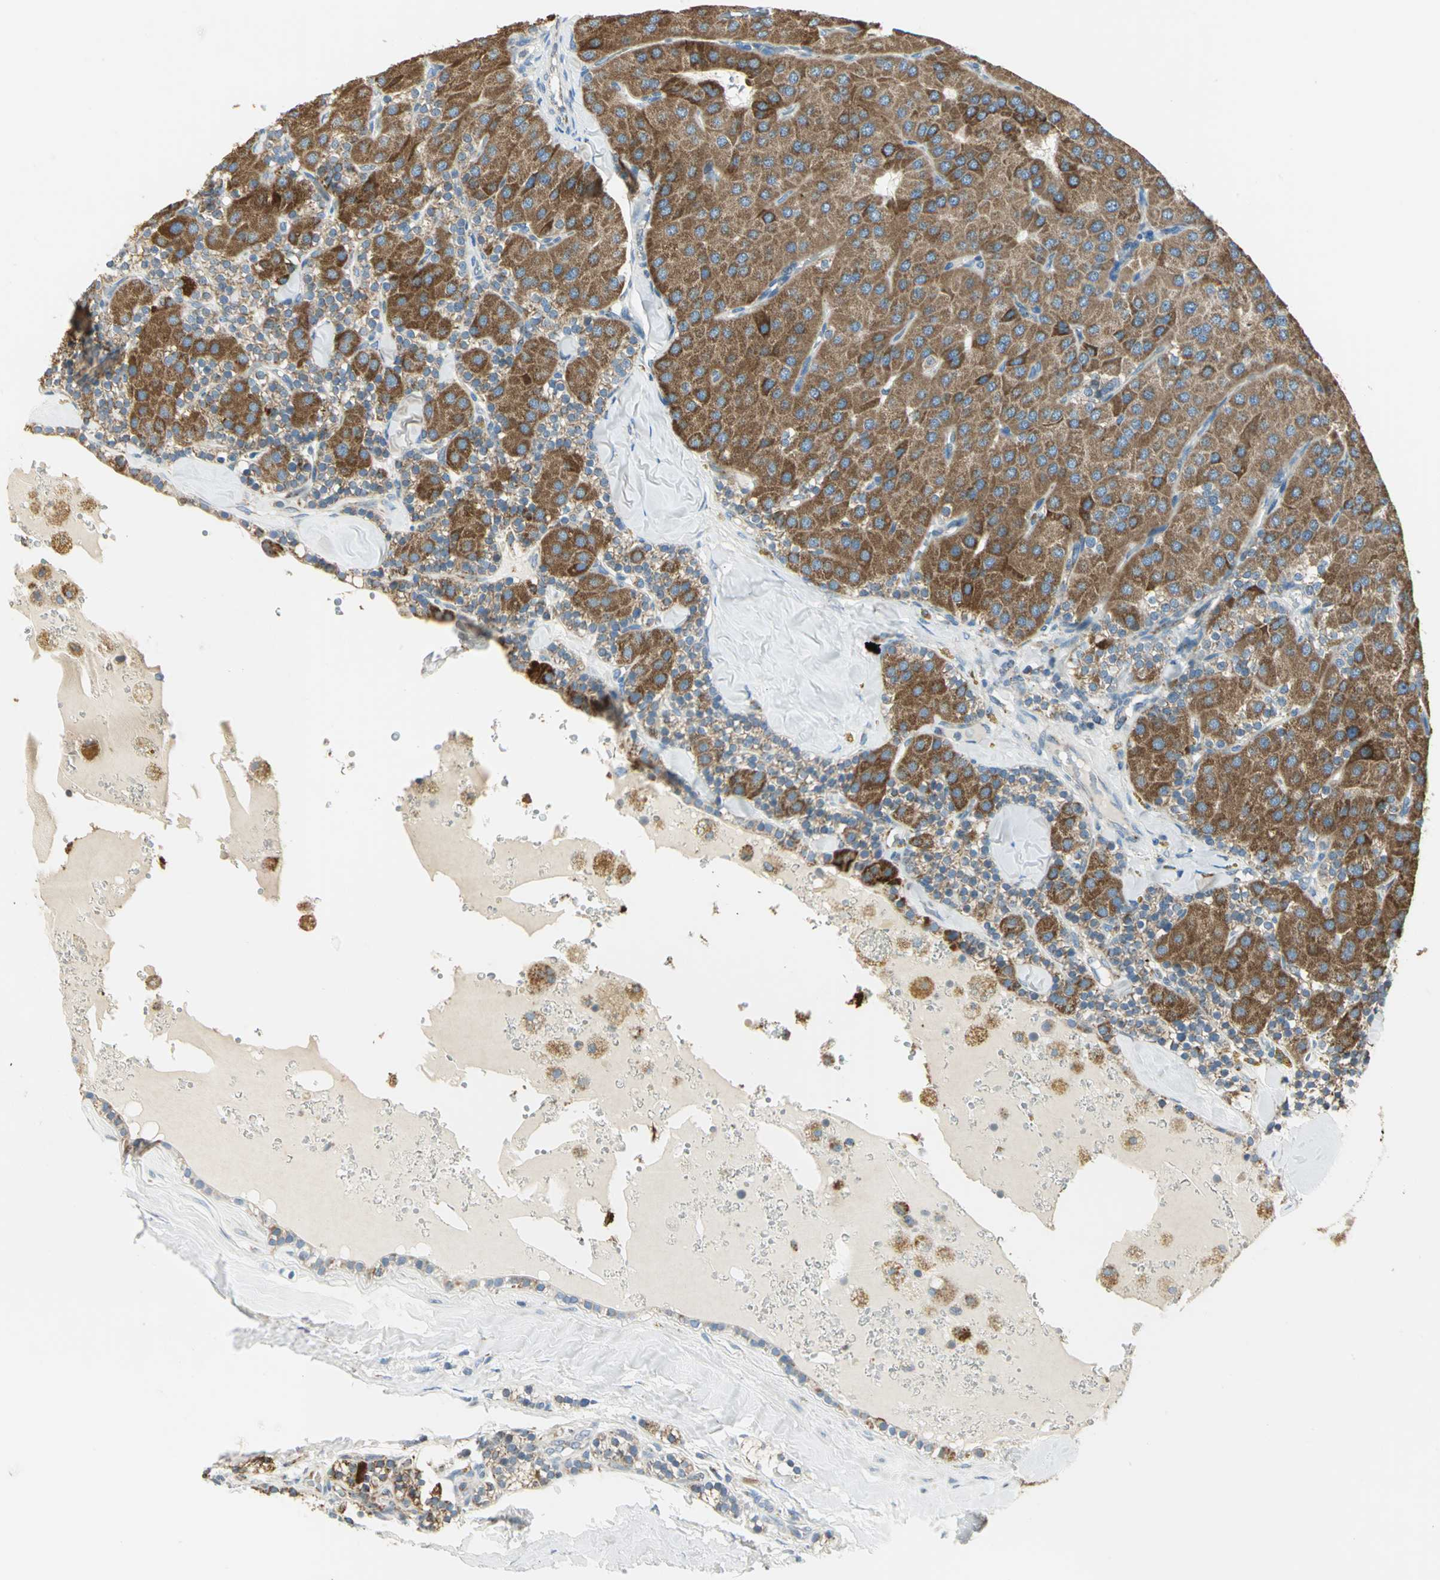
{"staining": {"intensity": "strong", "quantity": ">75%", "location": "cytoplasmic/membranous"}, "tissue": "parathyroid gland", "cell_type": "Glandular cells", "image_type": "normal", "snomed": [{"axis": "morphology", "description": "Normal tissue, NOS"}, {"axis": "morphology", "description": "Adenoma, NOS"}, {"axis": "topography", "description": "Parathyroid gland"}], "caption": "Unremarkable parathyroid gland demonstrates strong cytoplasmic/membranous positivity in approximately >75% of glandular cells The staining was performed using DAB, with brown indicating positive protein expression. Nuclei are stained blue with hematoxylin..", "gene": "ACADM", "patient": {"sex": "female", "age": 86}}